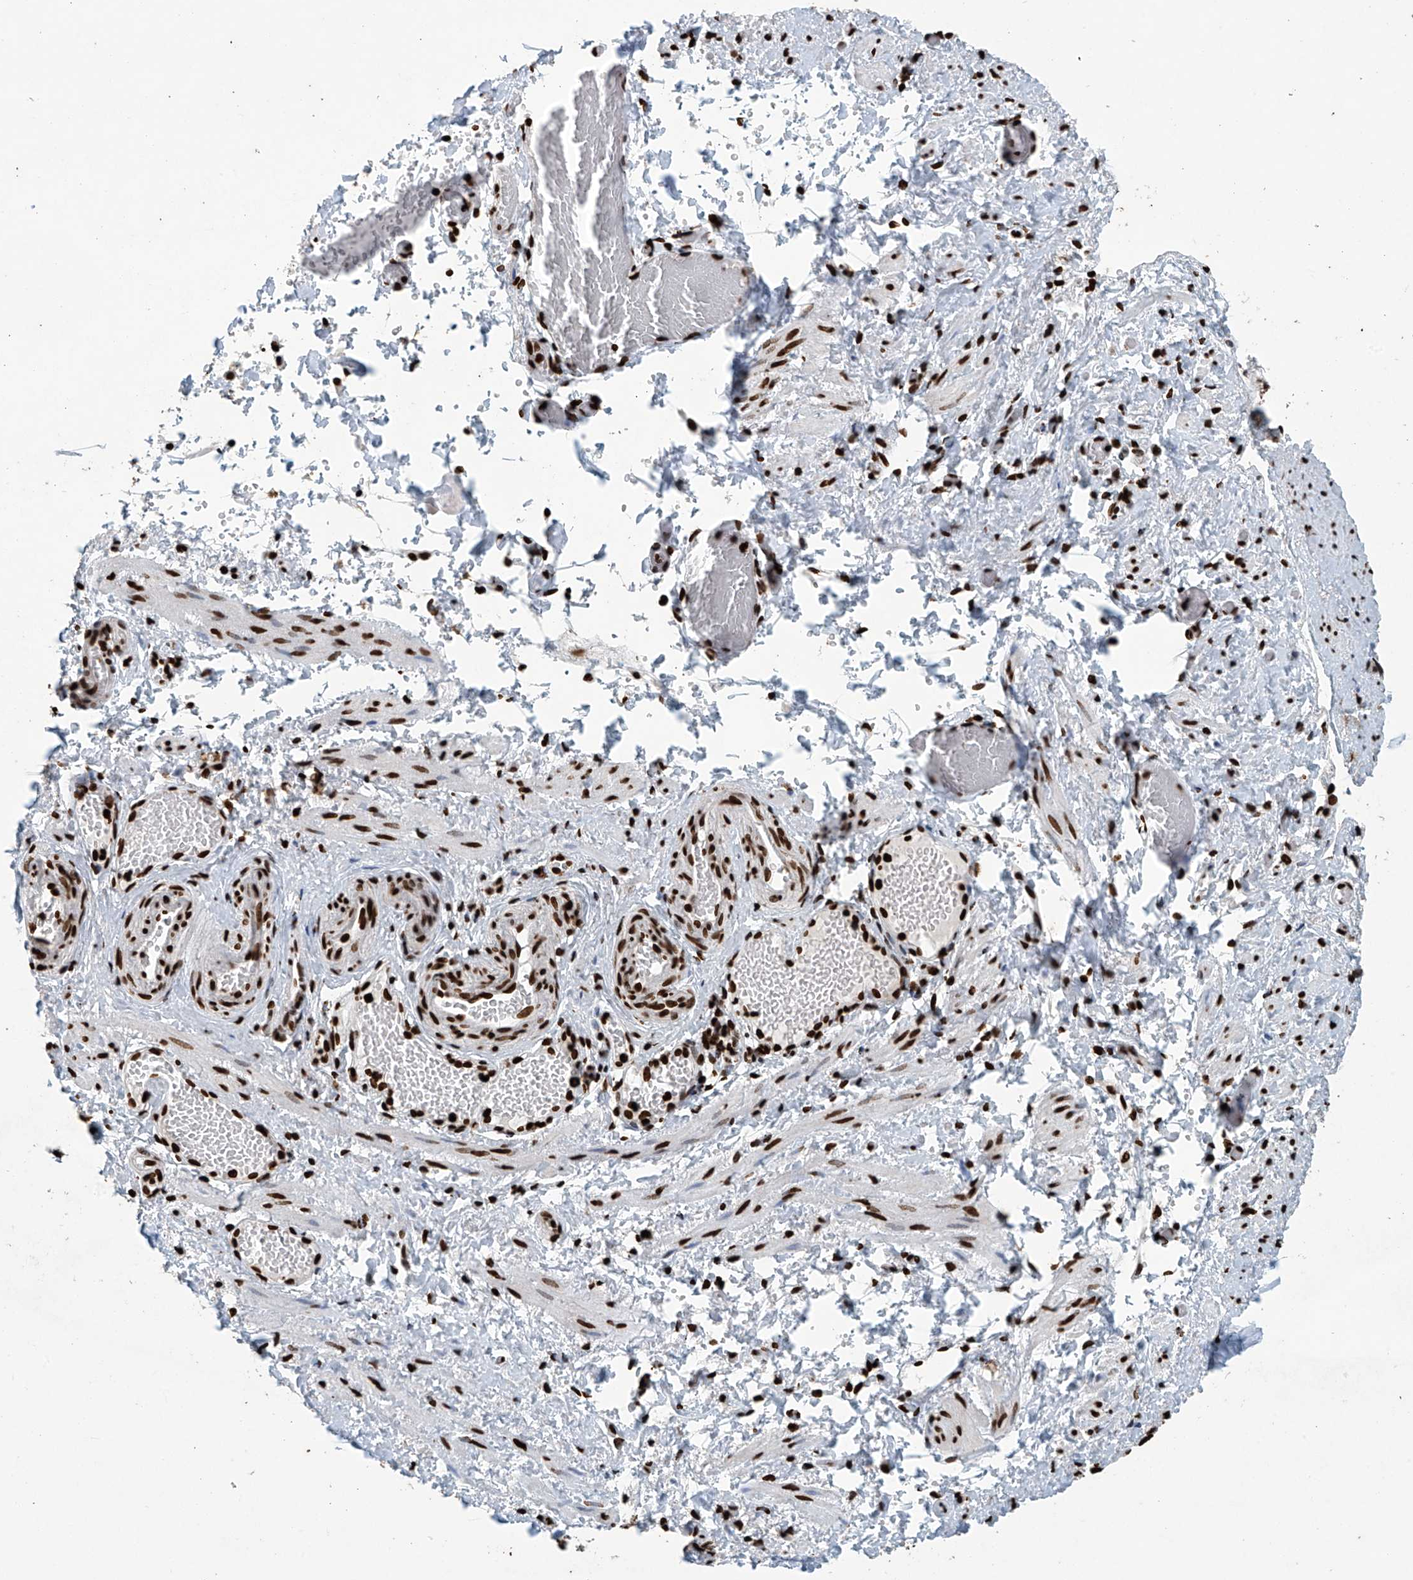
{"staining": {"intensity": "moderate", "quantity": ">75%", "location": "nuclear"}, "tissue": "adipose tissue", "cell_type": "Adipocytes", "image_type": "normal", "snomed": [{"axis": "morphology", "description": "Normal tissue, NOS"}, {"axis": "topography", "description": "Smooth muscle"}, {"axis": "topography", "description": "Peripheral nerve tissue"}], "caption": "Immunohistochemical staining of benign human adipose tissue shows medium levels of moderate nuclear expression in approximately >75% of adipocytes.", "gene": "H4C16", "patient": {"sex": "female", "age": 39}}